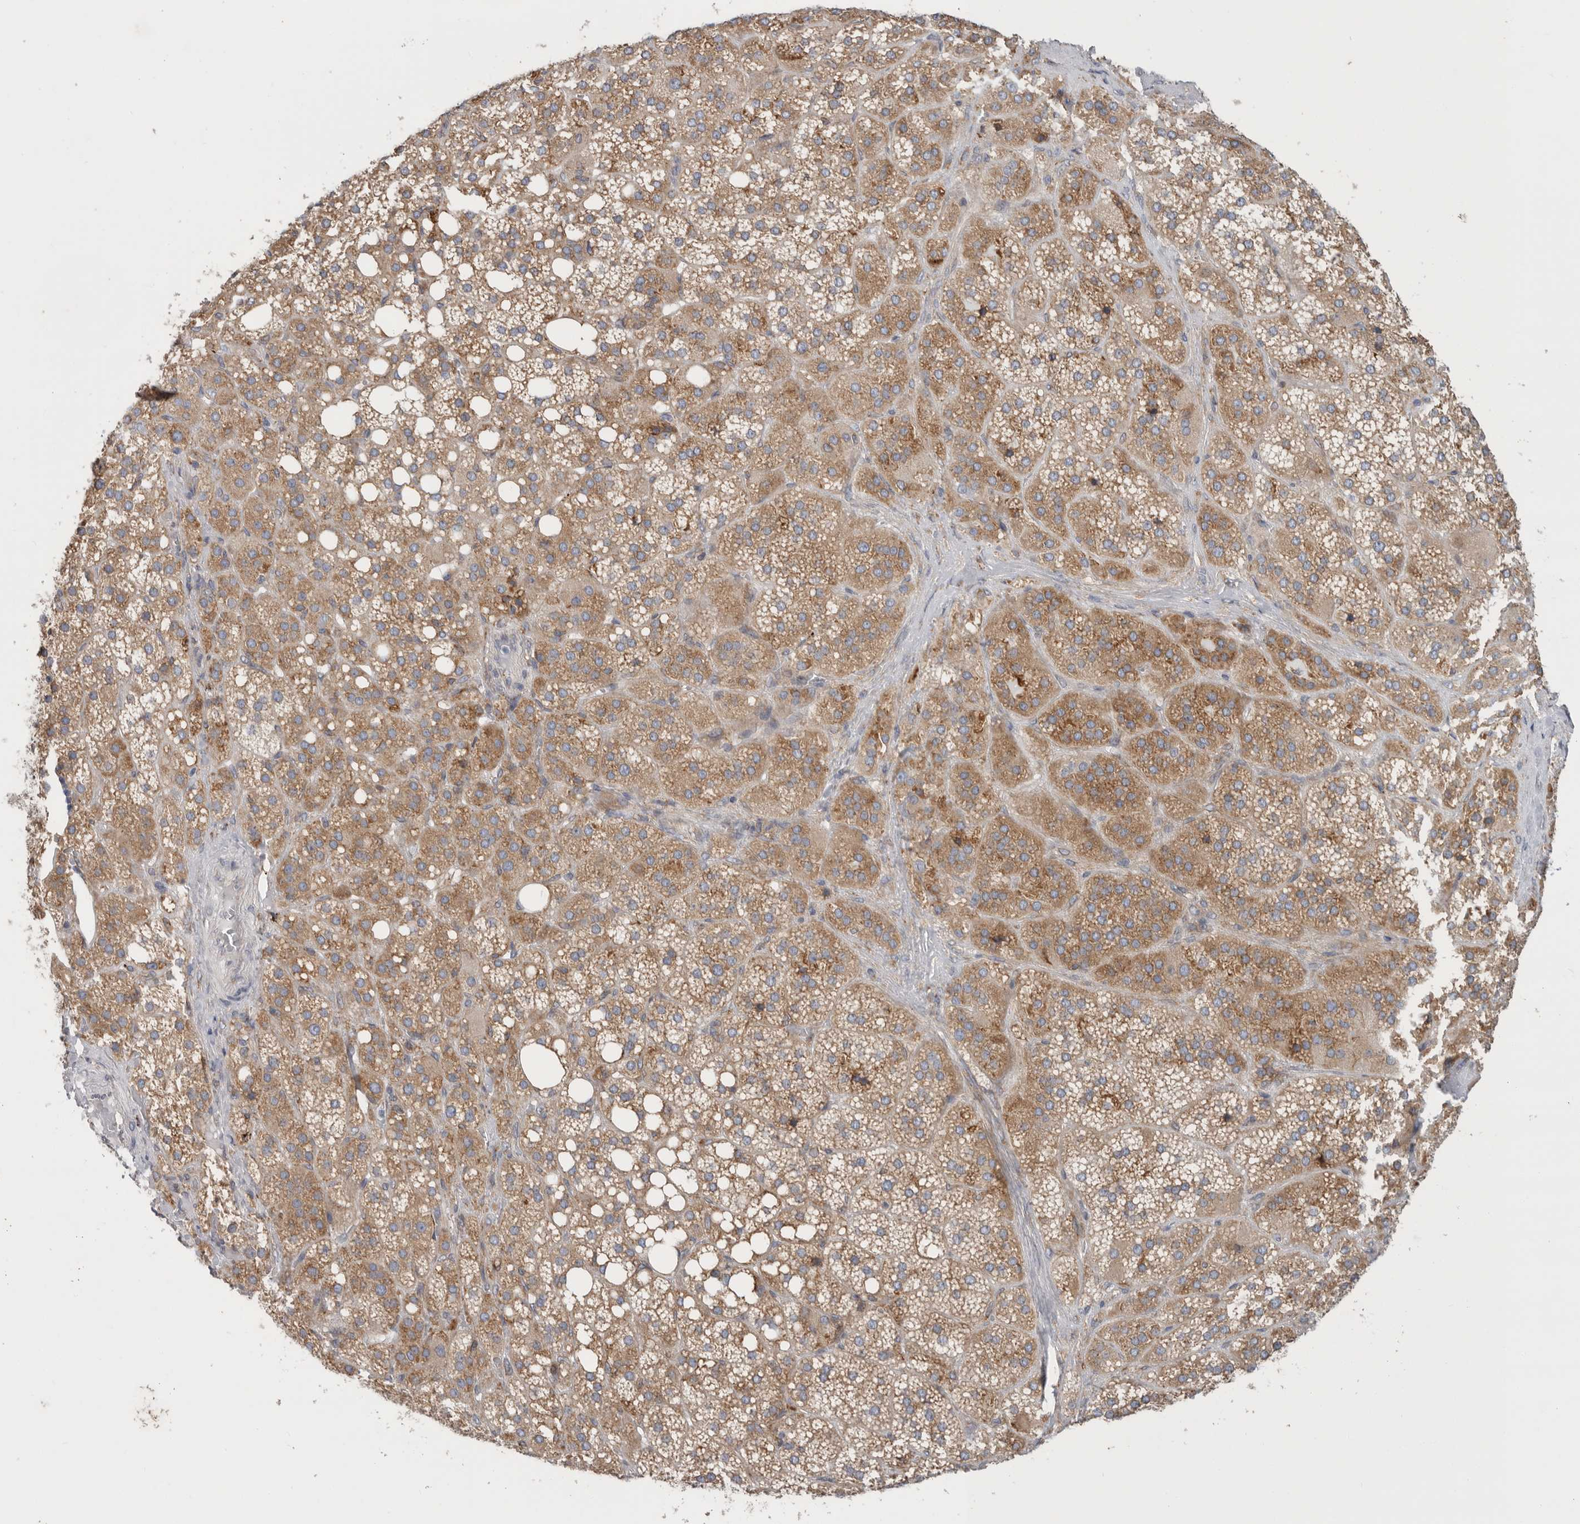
{"staining": {"intensity": "moderate", "quantity": ">75%", "location": "cytoplasmic/membranous"}, "tissue": "adrenal gland", "cell_type": "Glandular cells", "image_type": "normal", "snomed": [{"axis": "morphology", "description": "Normal tissue, NOS"}, {"axis": "topography", "description": "Adrenal gland"}], "caption": "IHC image of normal adrenal gland: adrenal gland stained using immunohistochemistry demonstrates medium levels of moderate protein expression localized specifically in the cytoplasmic/membranous of glandular cells, appearing as a cytoplasmic/membranous brown color.", "gene": "GANAB", "patient": {"sex": "female", "age": 59}}